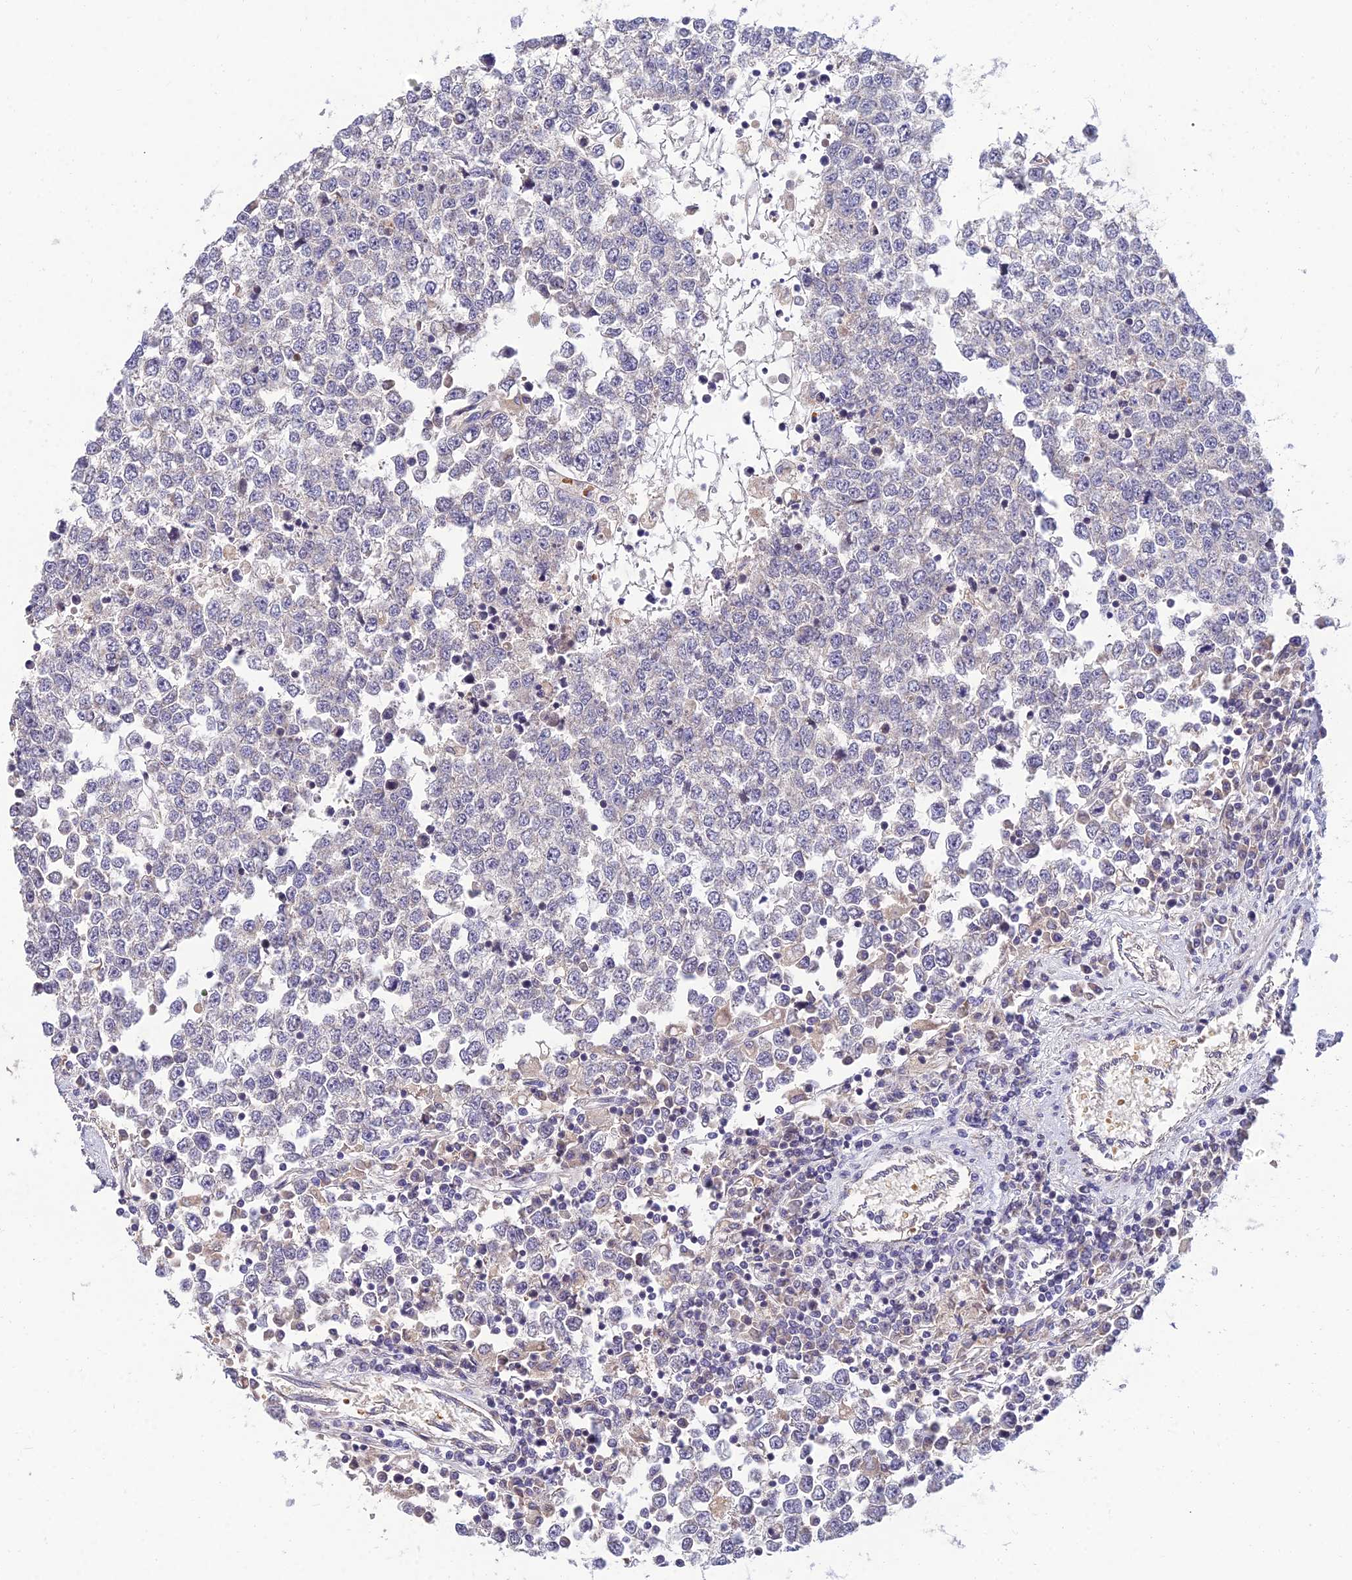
{"staining": {"intensity": "weak", "quantity": "<25%", "location": "cytoplasmic/membranous"}, "tissue": "testis cancer", "cell_type": "Tumor cells", "image_type": "cancer", "snomed": [{"axis": "morphology", "description": "Seminoma, NOS"}, {"axis": "topography", "description": "Testis"}], "caption": "DAB immunohistochemical staining of testis cancer reveals no significant staining in tumor cells.", "gene": "NPY", "patient": {"sex": "male", "age": 65}}